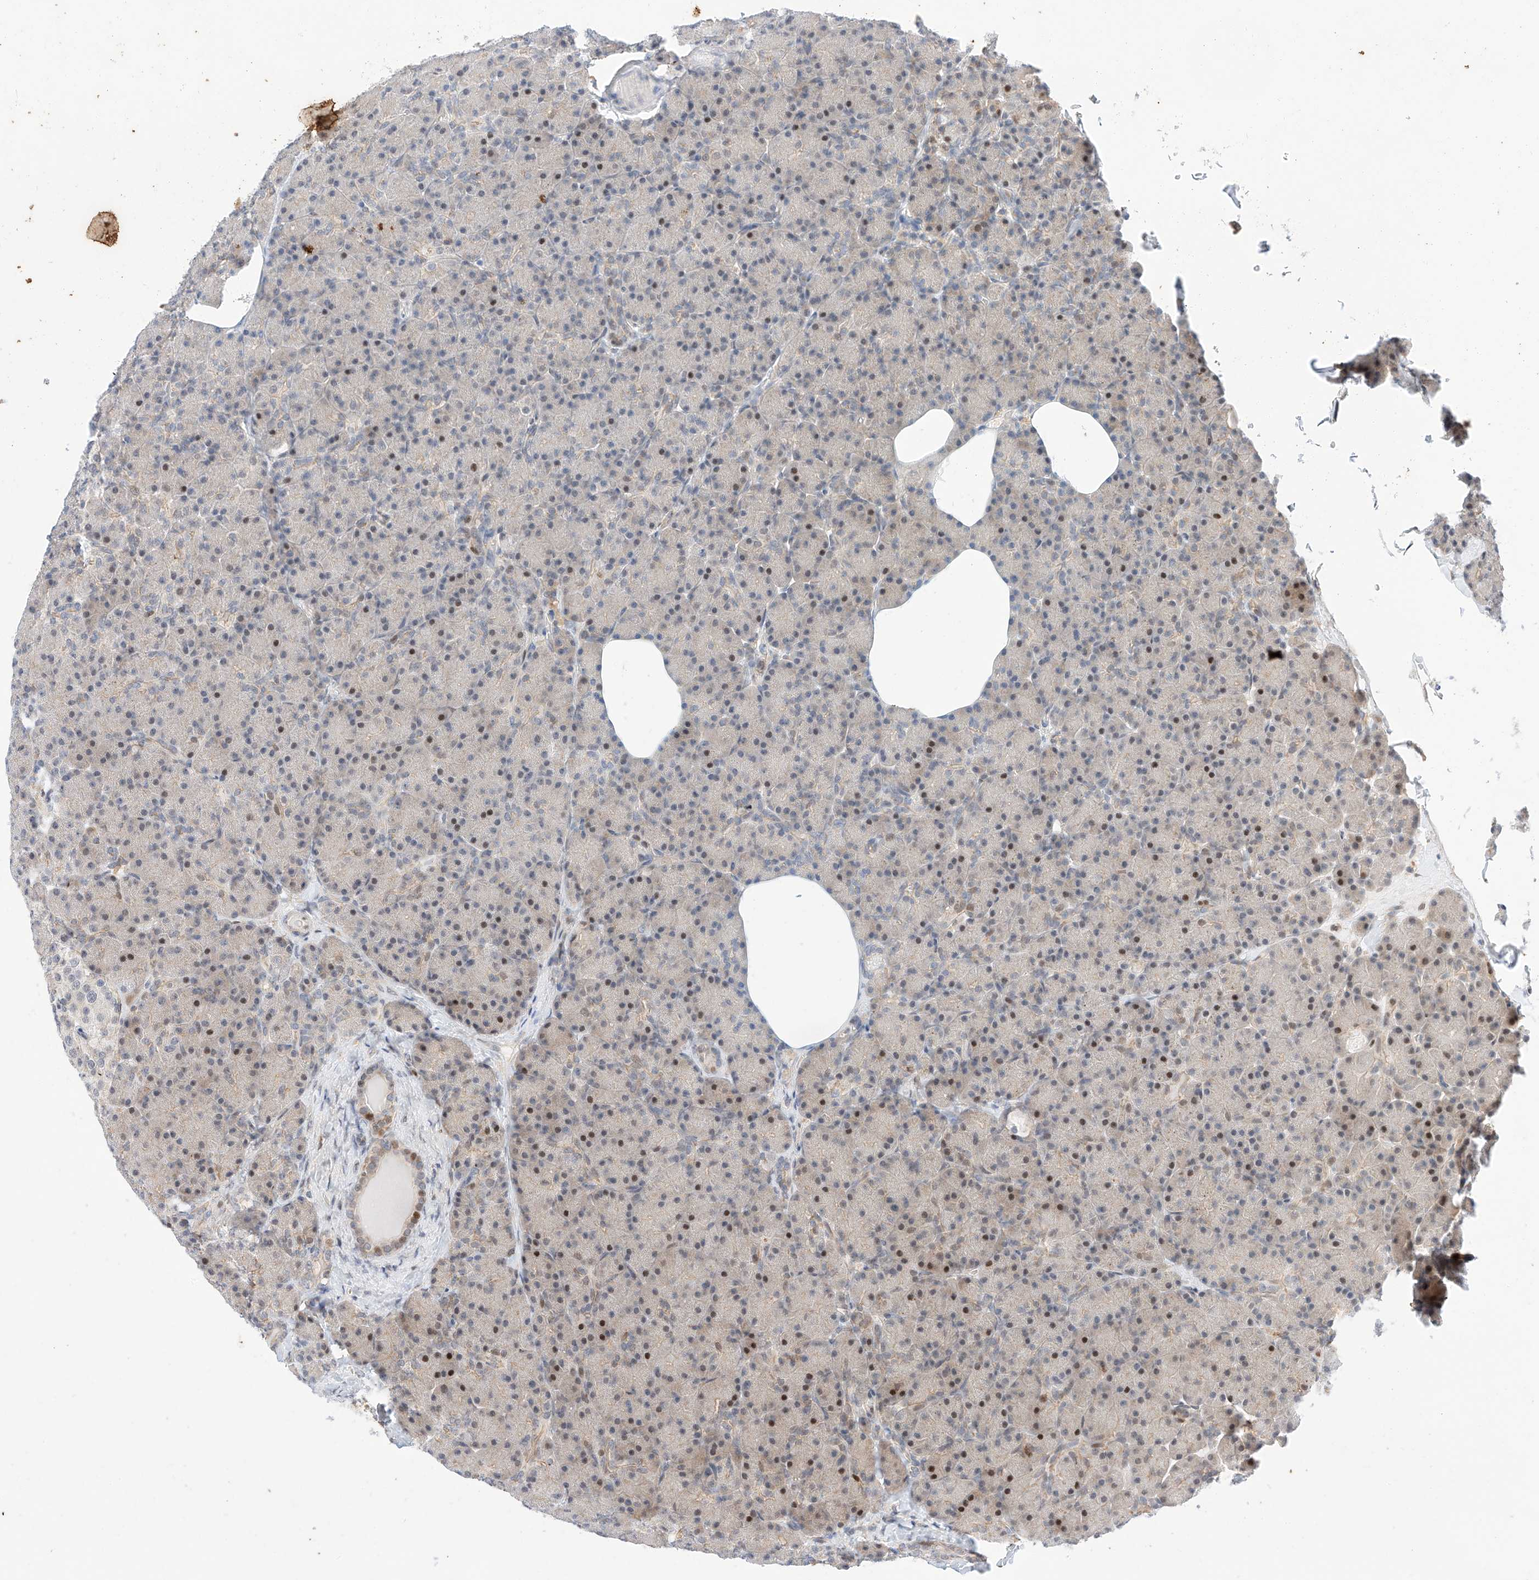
{"staining": {"intensity": "strong", "quantity": "<25%", "location": "nuclear"}, "tissue": "pancreas", "cell_type": "Exocrine glandular cells", "image_type": "normal", "snomed": [{"axis": "morphology", "description": "Normal tissue, NOS"}, {"axis": "topography", "description": "Pancreas"}], "caption": "This is a photomicrograph of IHC staining of benign pancreas, which shows strong positivity in the nuclear of exocrine glandular cells.", "gene": "HDAC9", "patient": {"sex": "female", "age": 43}}